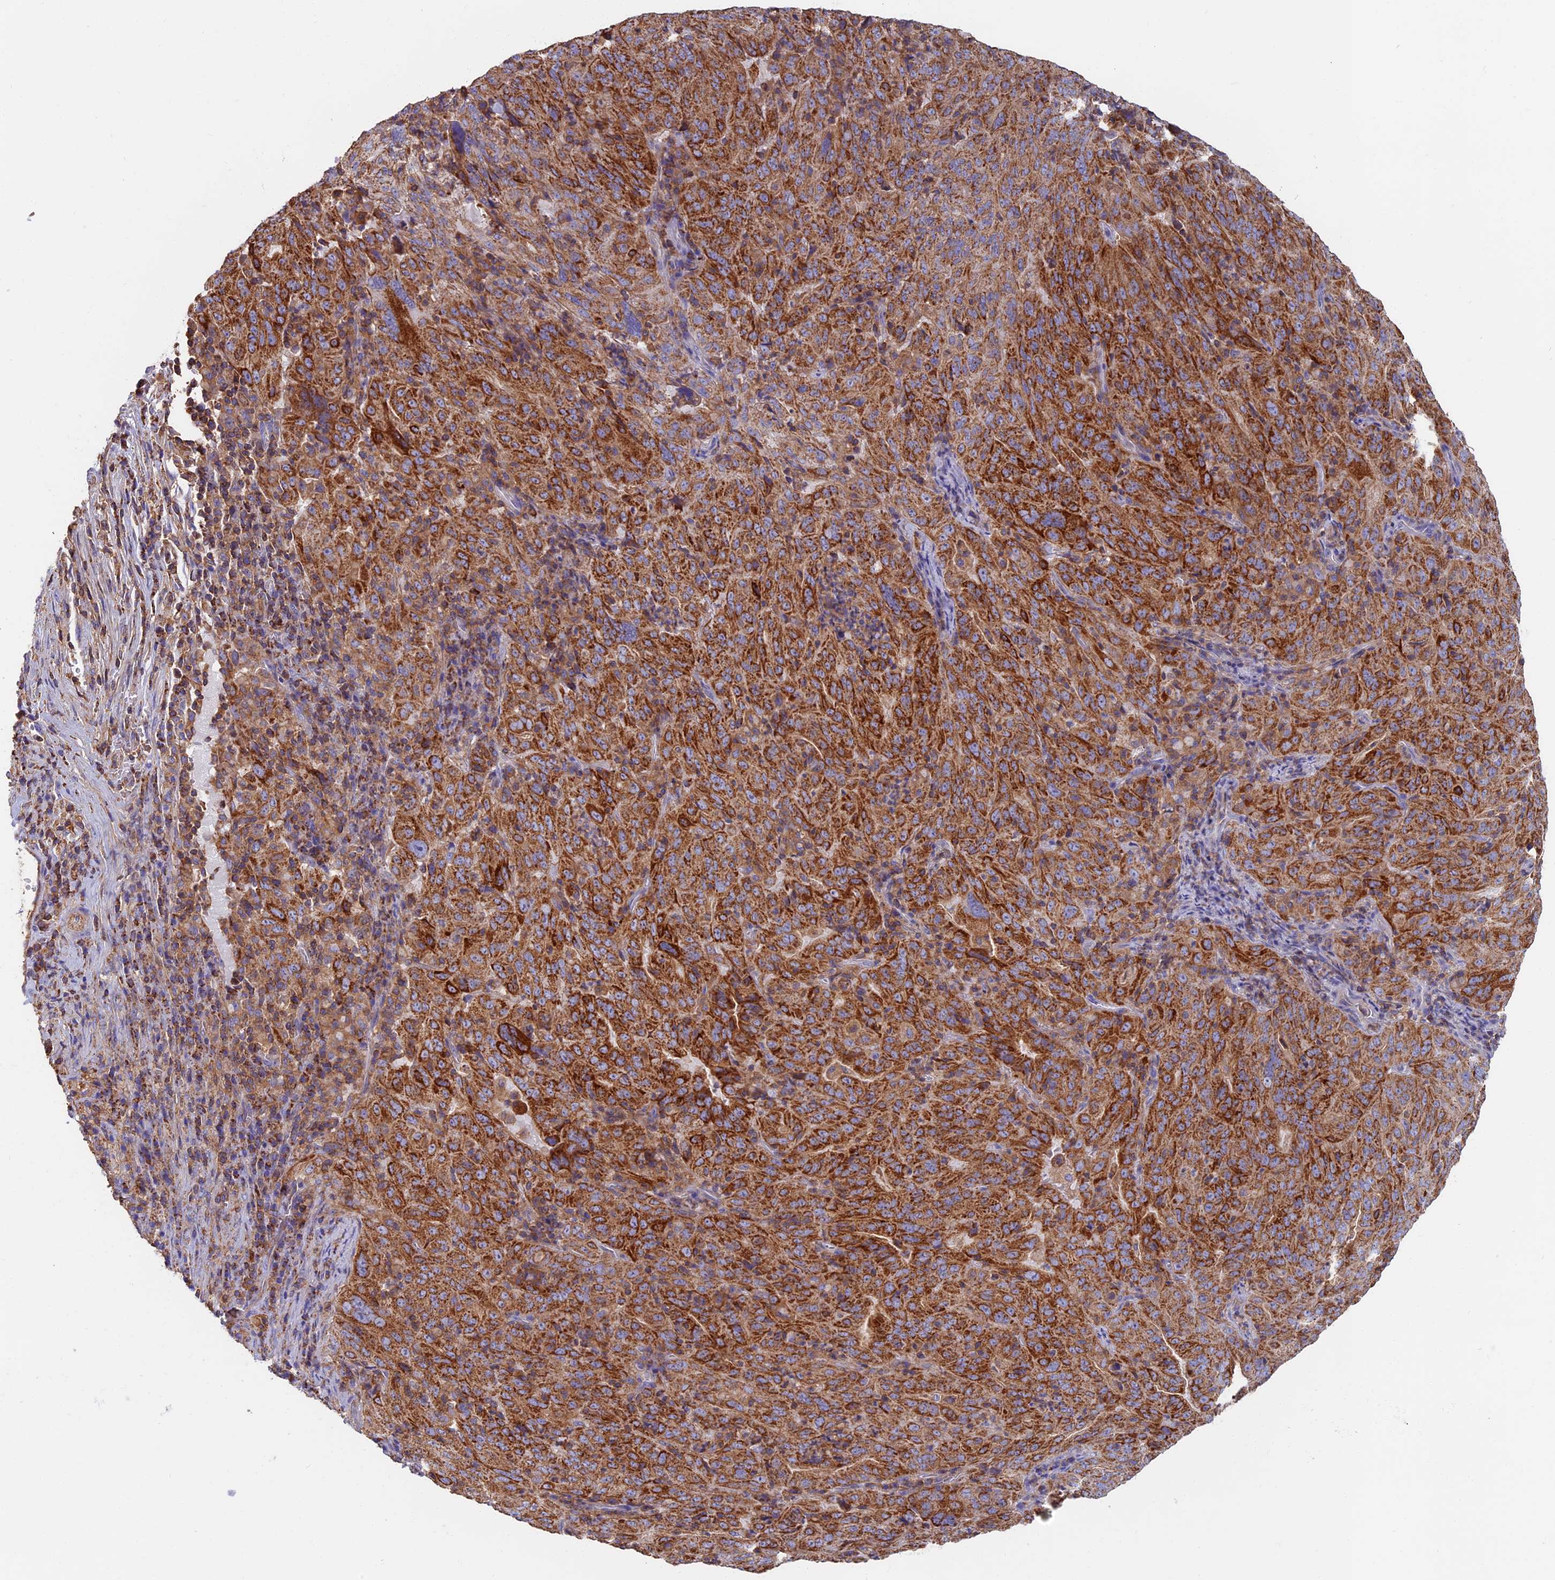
{"staining": {"intensity": "strong", "quantity": ">75%", "location": "cytoplasmic/membranous"}, "tissue": "pancreatic cancer", "cell_type": "Tumor cells", "image_type": "cancer", "snomed": [{"axis": "morphology", "description": "Adenocarcinoma, NOS"}, {"axis": "topography", "description": "Pancreas"}], "caption": "Strong cytoplasmic/membranous expression for a protein is seen in approximately >75% of tumor cells of pancreatic cancer using immunohistochemistry (IHC).", "gene": "HSD17B8", "patient": {"sex": "male", "age": 63}}